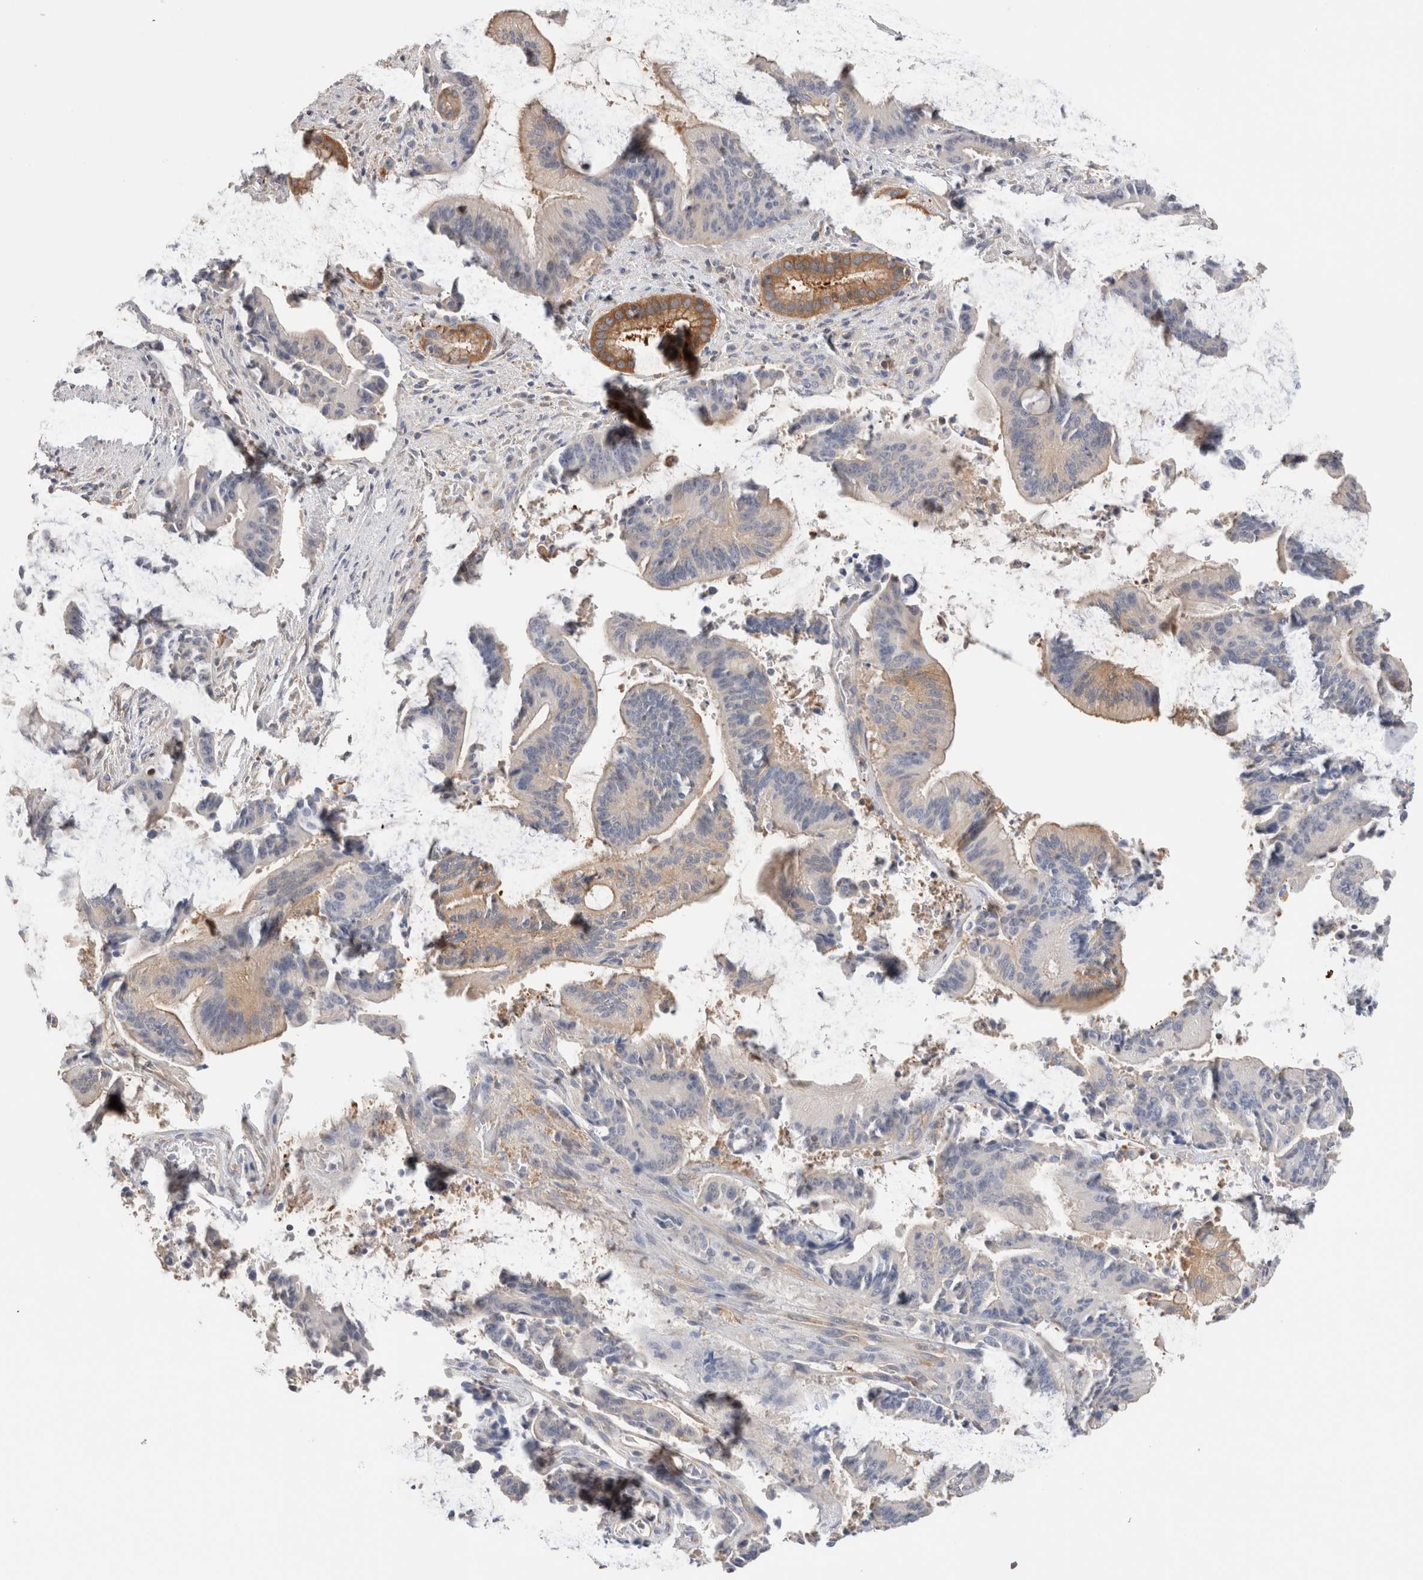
{"staining": {"intensity": "moderate", "quantity": "<25%", "location": "cytoplasmic/membranous"}, "tissue": "liver cancer", "cell_type": "Tumor cells", "image_type": "cancer", "snomed": [{"axis": "morphology", "description": "Normal tissue, NOS"}, {"axis": "morphology", "description": "Cholangiocarcinoma"}, {"axis": "topography", "description": "Liver"}, {"axis": "topography", "description": "Peripheral nerve tissue"}], "caption": "The image demonstrates a brown stain indicating the presence of a protein in the cytoplasmic/membranous of tumor cells in cholangiocarcinoma (liver).", "gene": "CAPN2", "patient": {"sex": "female", "age": 73}}